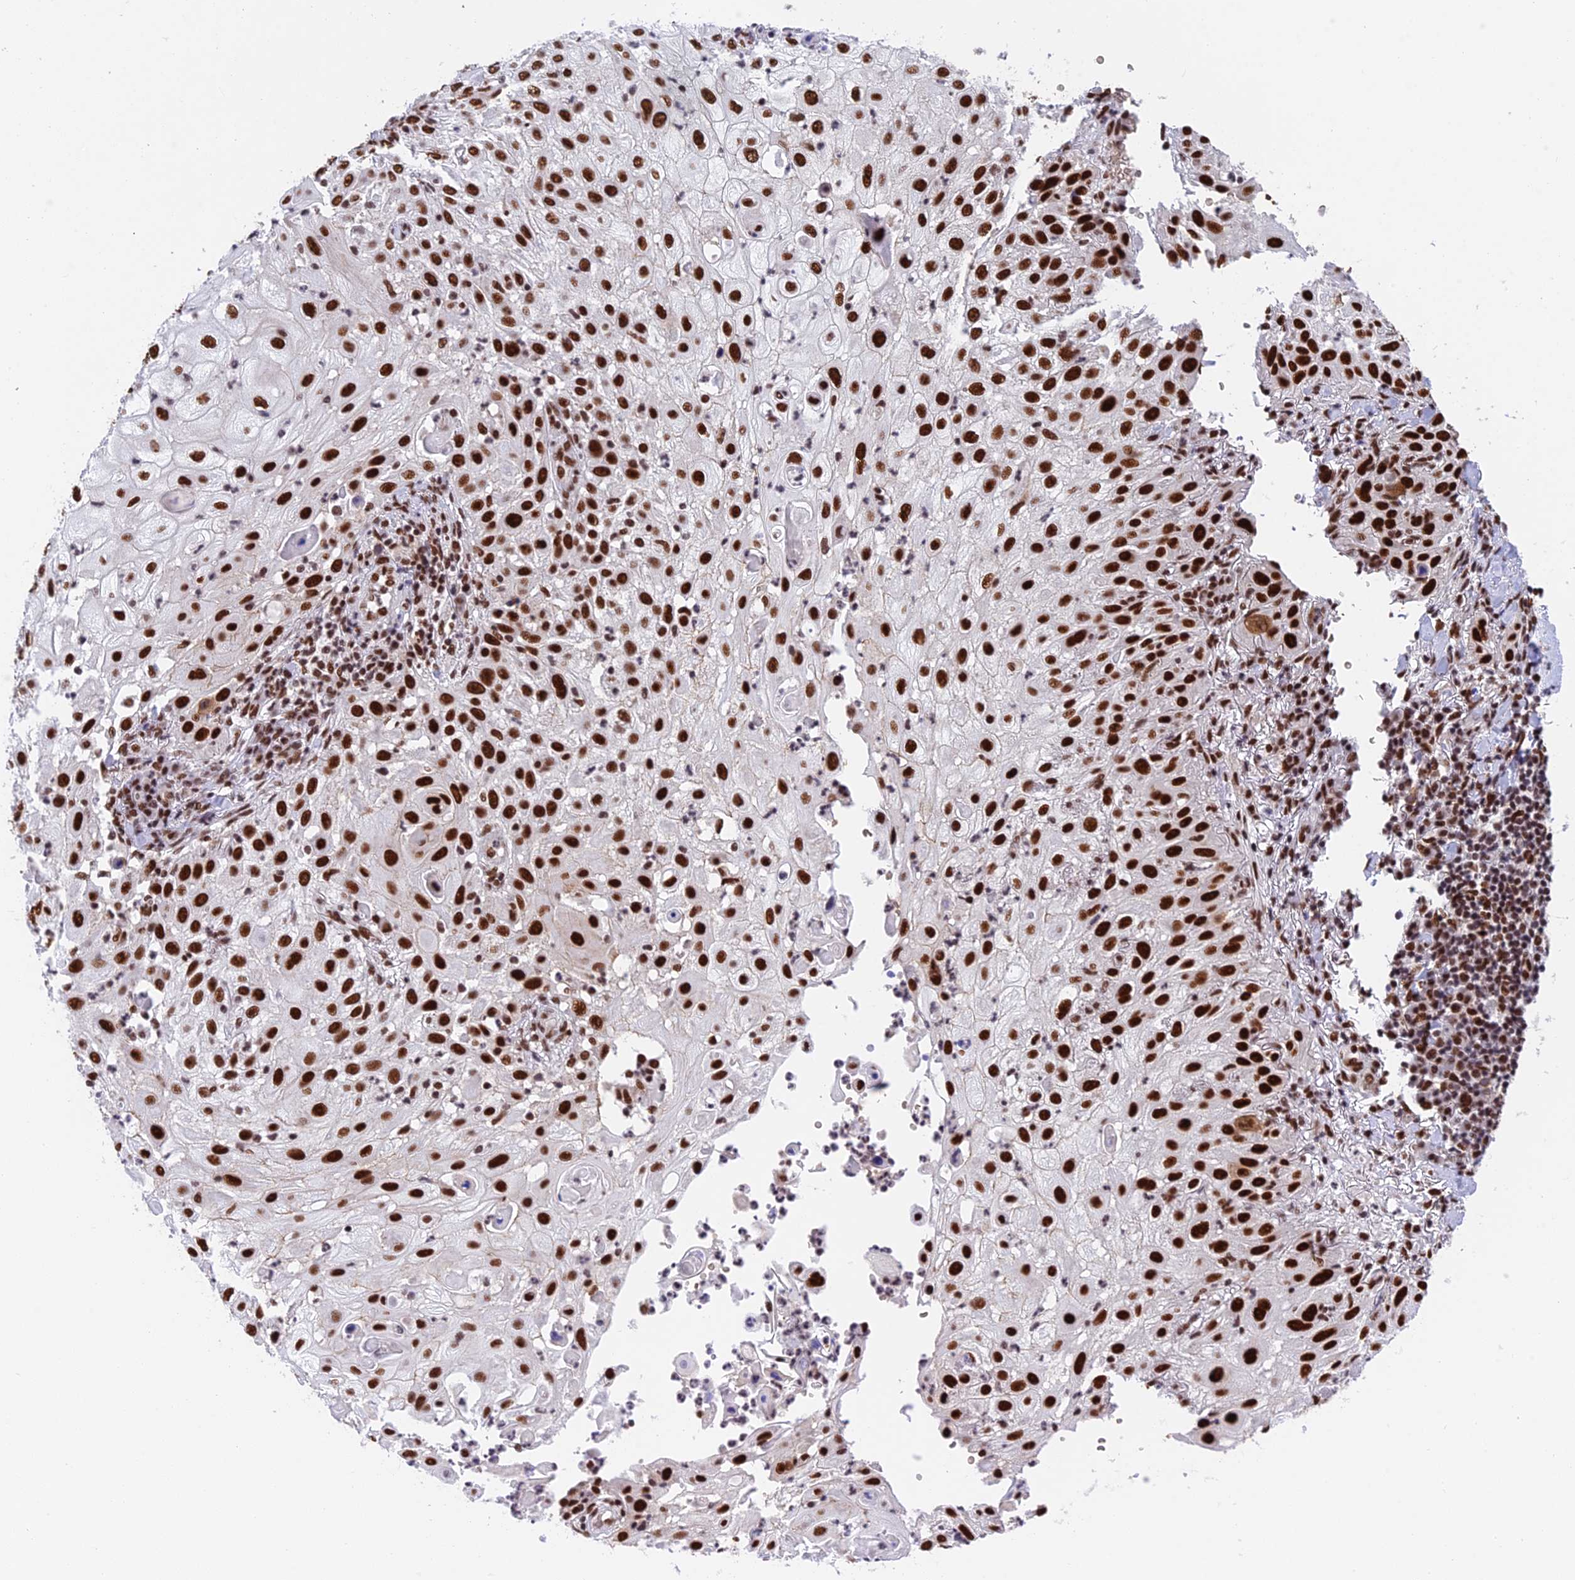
{"staining": {"intensity": "strong", "quantity": ">75%", "location": "nuclear"}, "tissue": "skin cancer", "cell_type": "Tumor cells", "image_type": "cancer", "snomed": [{"axis": "morphology", "description": "Squamous cell carcinoma, NOS"}, {"axis": "topography", "description": "Skin"}], "caption": "Brown immunohistochemical staining in human skin squamous cell carcinoma shows strong nuclear positivity in approximately >75% of tumor cells.", "gene": "EEF1AKMT3", "patient": {"sex": "female", "age": 44}}